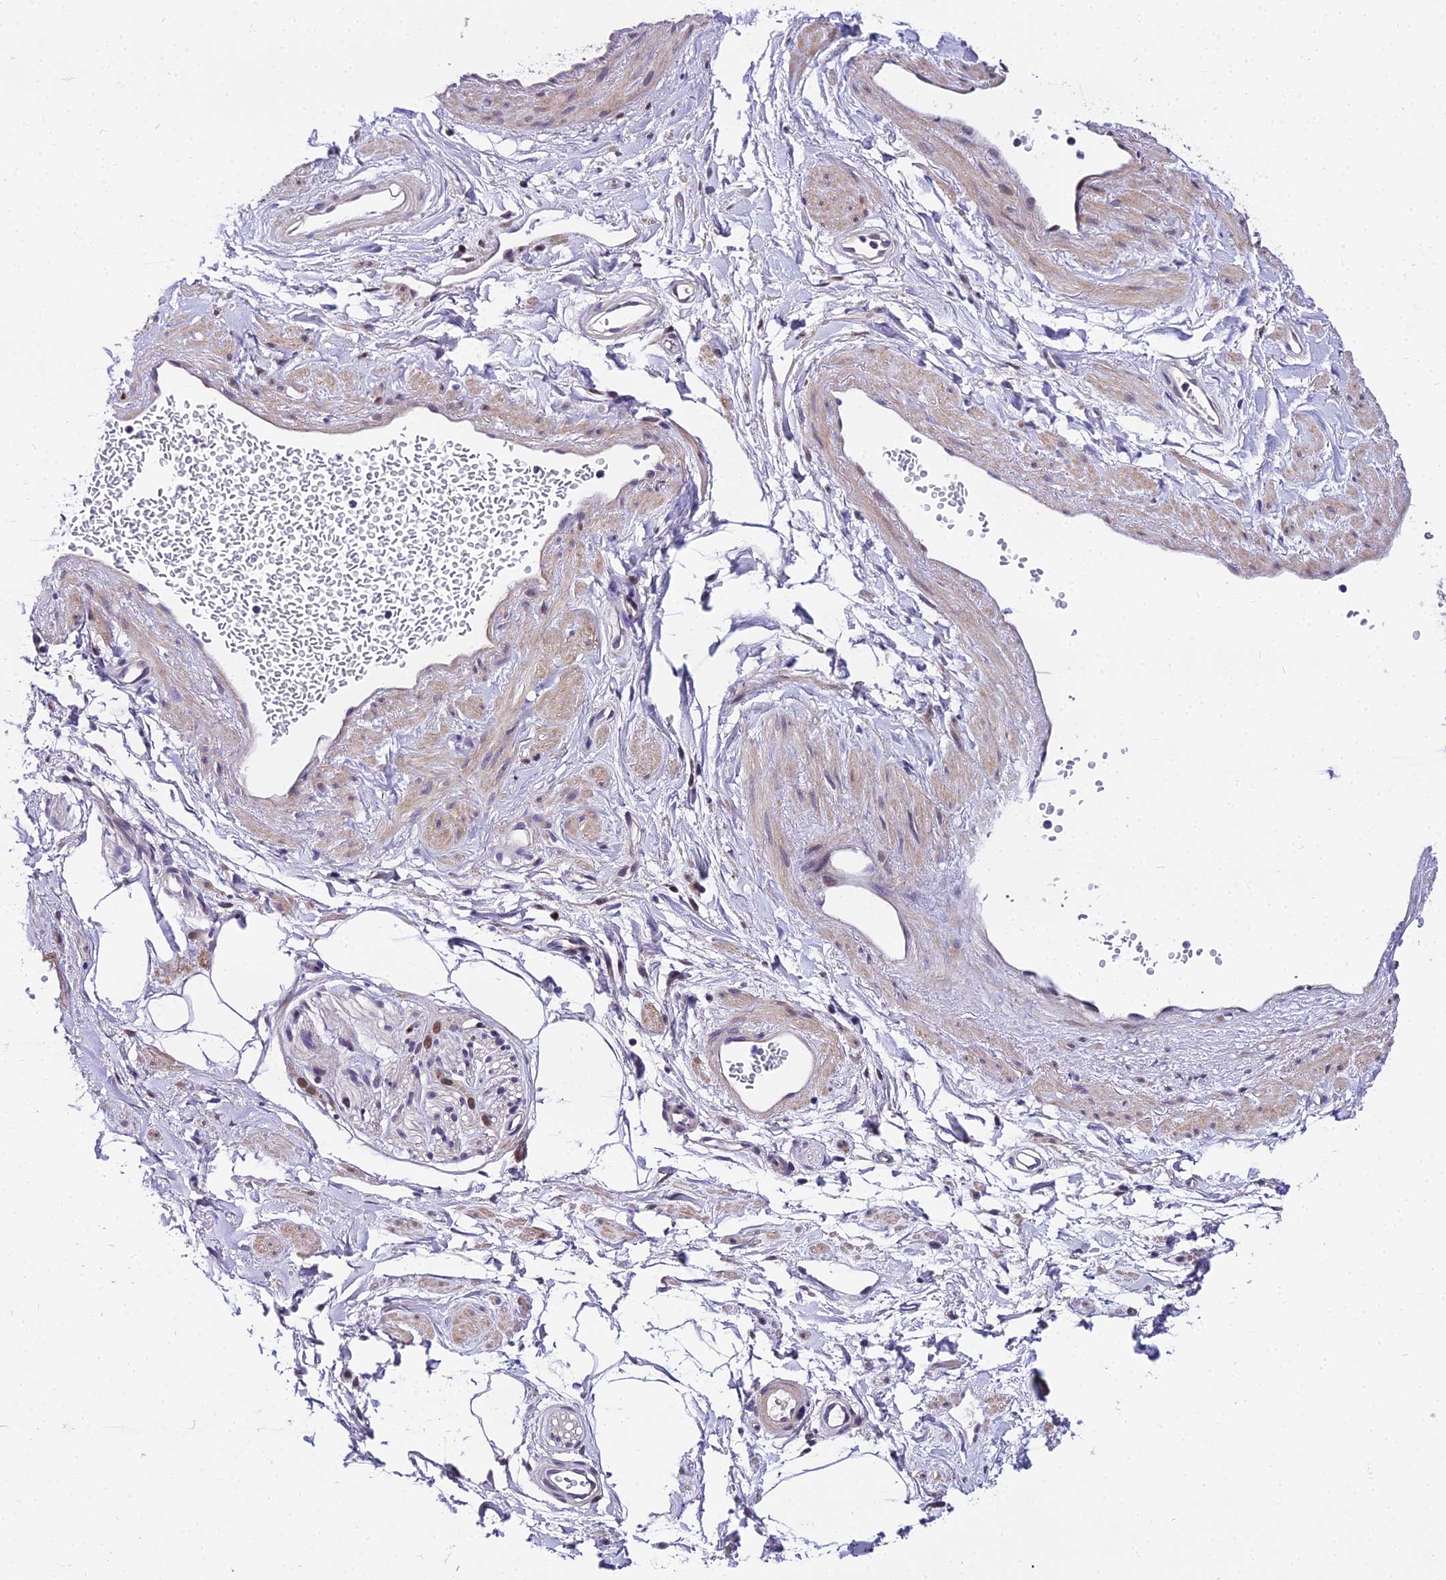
{"staining": {"intensity": "negative", "quantity": "none", "location": "none"}, "tissue": "adipose tissue", "cell_type": "Adipocytes", "image_type": "normal", "snomed": [{"axis": "morphology", "description": "Normal tissue, NOS"}, {"axis": "topography", "description": "Soft tissue"}, {"axis": "topography", "description": "Adipose tissue"}, {"axis": "topography", "description": "Vascular tissue"}, {"axis": "topography", "description": "Peripheral nerve tissue"}], "caption": "This is a histopathology image of immunohistochemistry staining of normal adipose tissue, which shows no expression in adipocytes.", "gene": "TRIML2", "patient": {"sex": "male", "age": 74}}